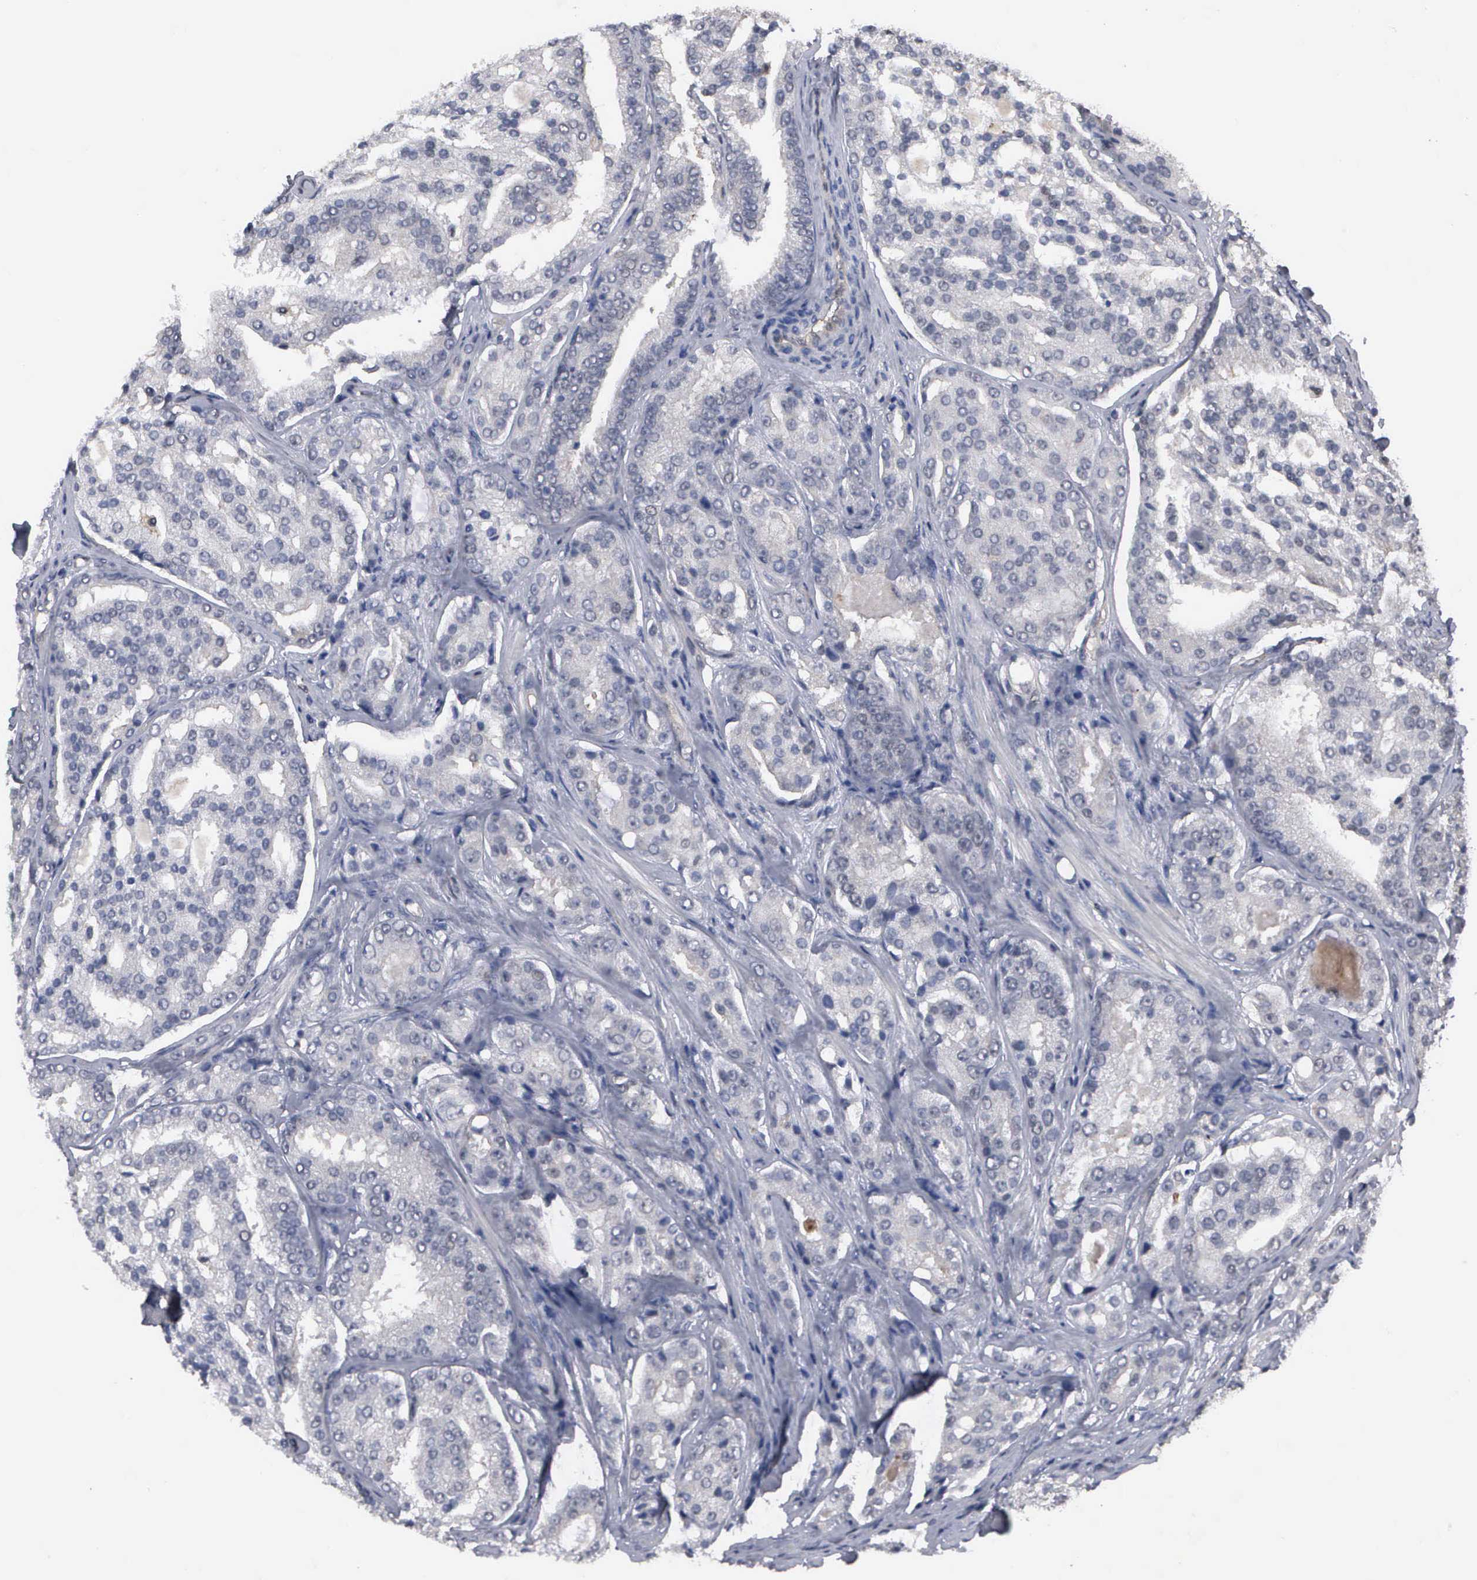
{"staining": {"intensity": "negative", "quantity": "none", "location": "none"}, "tissue": "prostate cancer", "cell_type": "Tumor cells", "image_type": "cancer", "snomed": [{"axis": "morphology", "description": "Adenocarcinoma, High grade"}, {"axis": "topography", "description": "Prostate"}], "caption": "This is a micrograph of immunohistochemistry (IHC) staining of prostate adenocarcinoma (high-grade), which shows no staining in tumor cells.", "gene": "ZBTB33", "patient": {"sex": "male", "age": 64}}